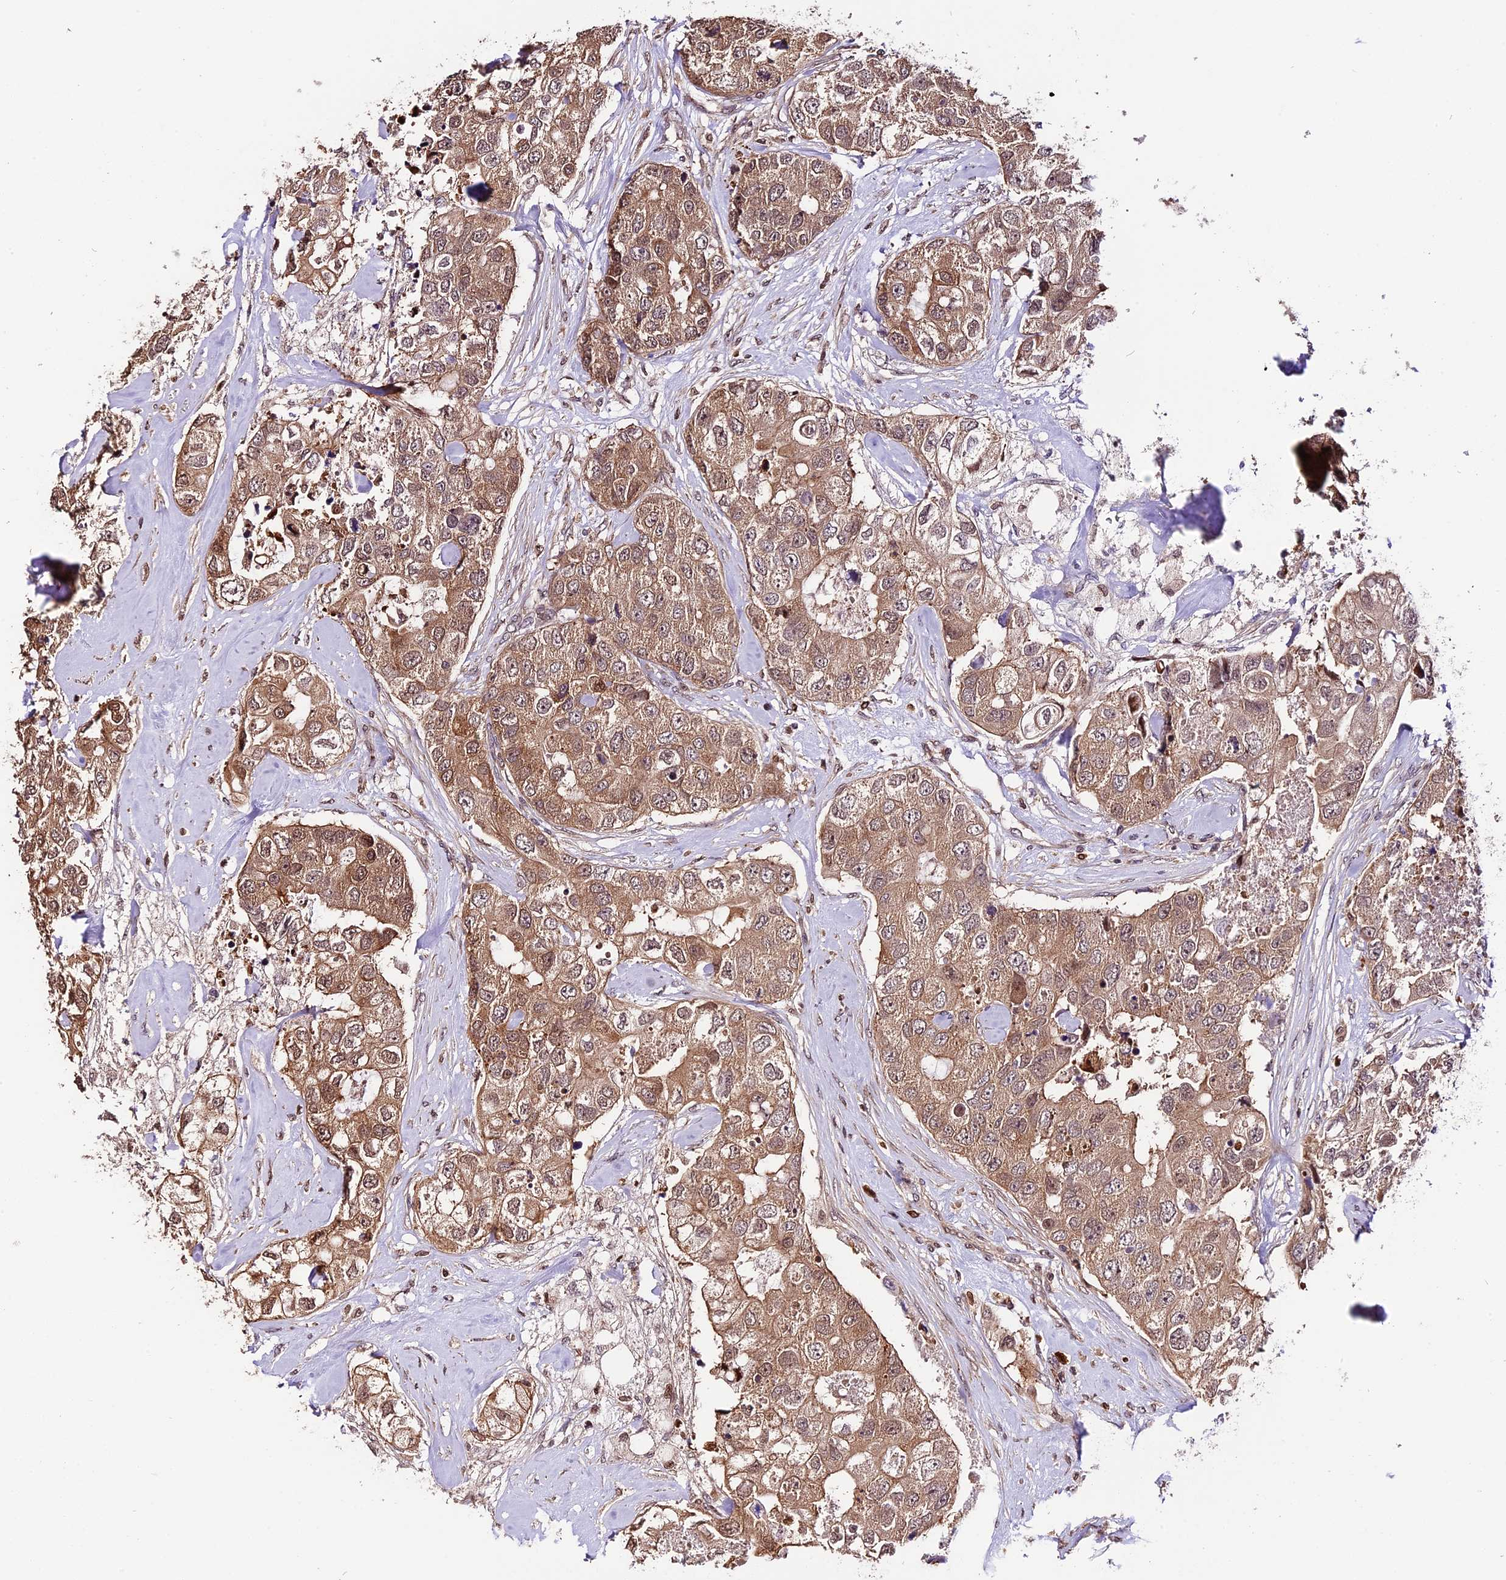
{"staining": {"intensity": "moderate", "quantity": ">75%", "location": "cytoplasmic/membranous,nuclear"}, "tissue": "breast cancer", "cell_type": "Tumor cells", "image_type": "cancer", "snomed": [{"axis": "morphology", "description": "Duct carcinoma"}, {"axis": "topography", "description": "Breast"}], "caption": "The micrograph shows immunohistochemical staining of breast infiltrating ductal carcinoma. There is moderate cytoplasmic/membranous and nuclear staining is identified in approximately >75% of tumor cells.", "gene": "HERPUD1", "patient": {"sex": "female", "age": 62}}